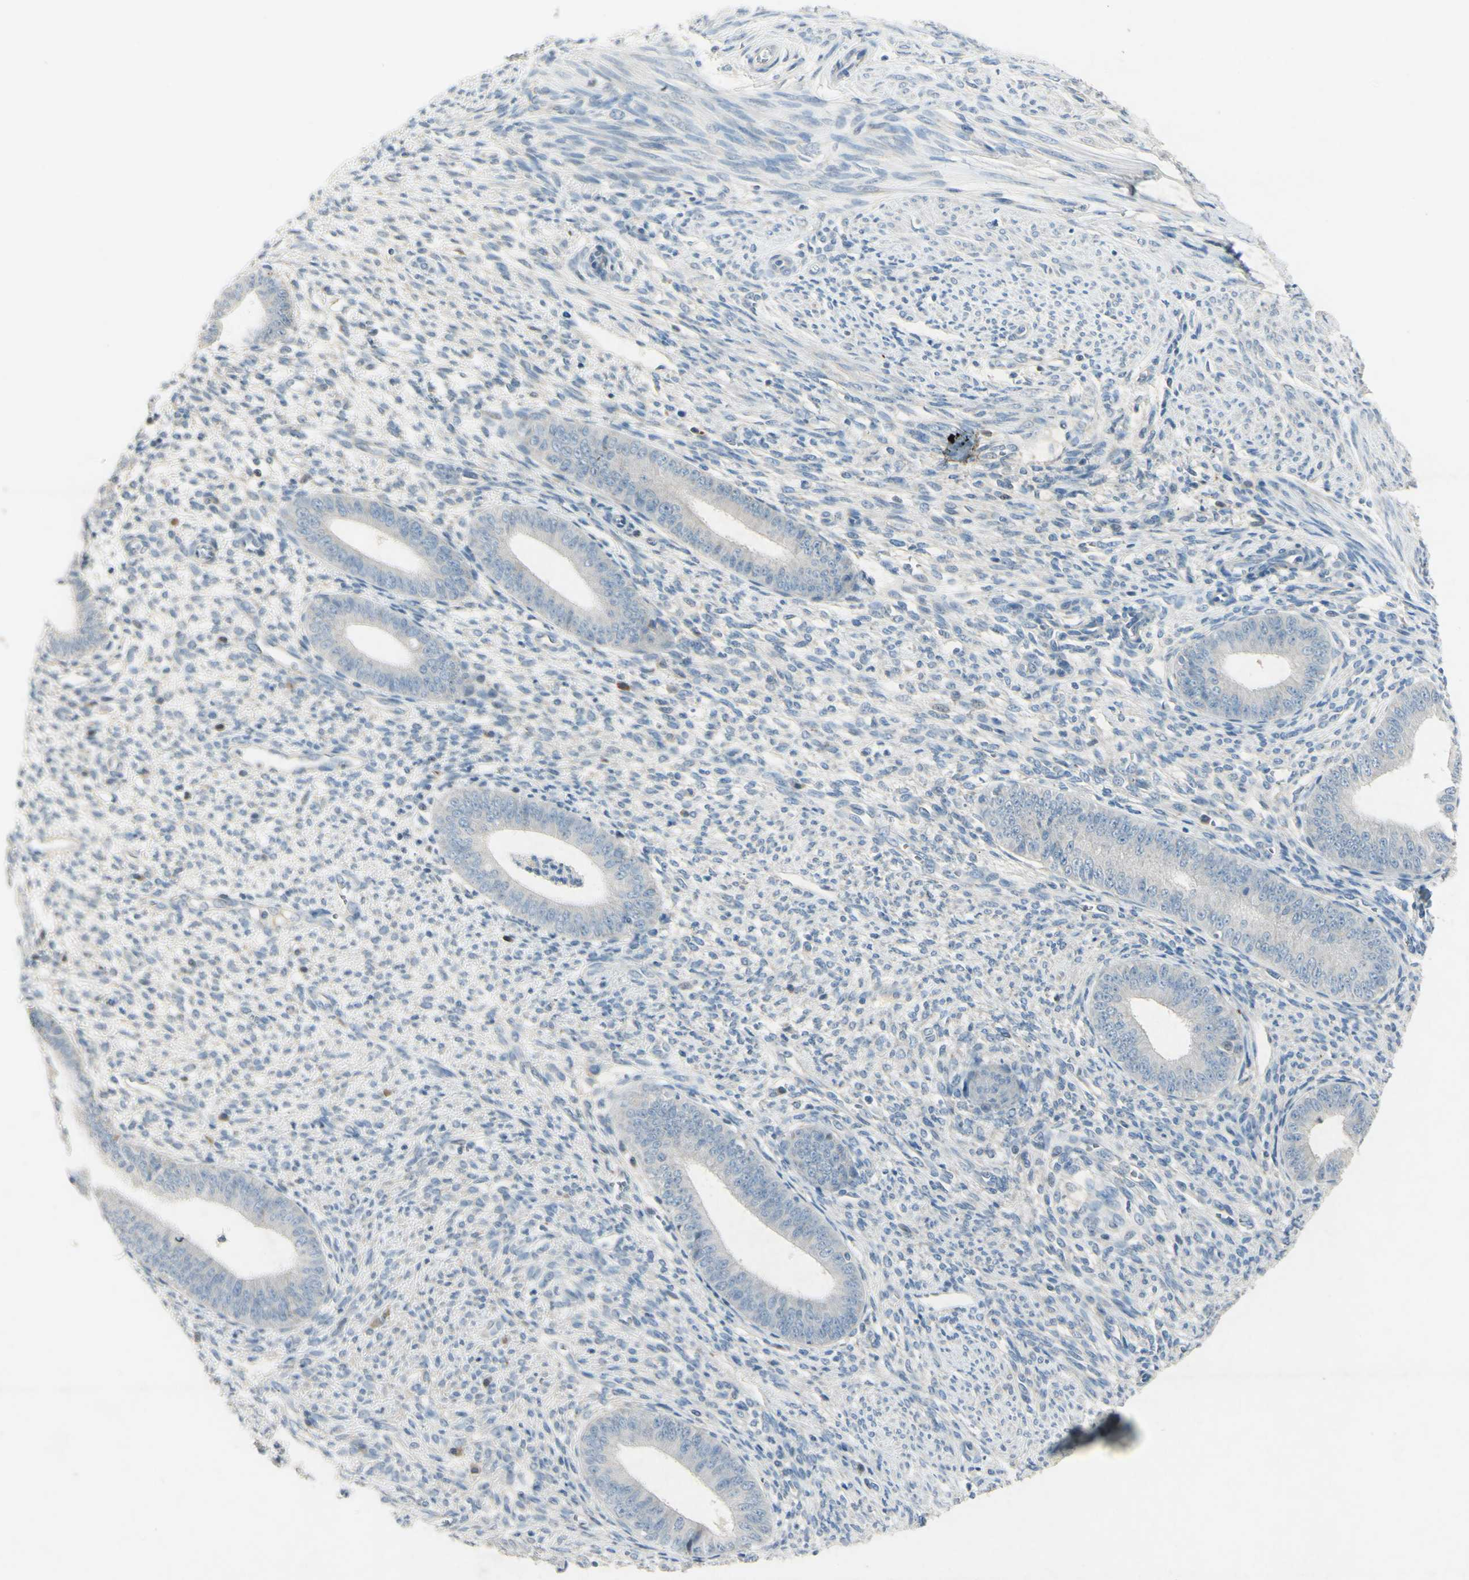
{"staining": {"intensity": "negative", "quantity": "none", "location": "none"}, "tissue": "endometrium", "cell_type": "Cells in endometrial stroma", "image_type": "normal", "snomed": [{"axis": "morphology", "description": "Normal tissue, NOS"}, {"axis": "topography", "description": "Endometrium"}], "caption": "Immunohistochemical staining of normal endometrium displays no significant positivity in cells in endometrial stroma. (Stains: DAB immunohistochemistry (IHC) with hematoxylin counter stain, Microscopy: brightfield microscopy at high magnification).", "gene": "SNAP91", "patient": {"sex": "female", "age": 35}}